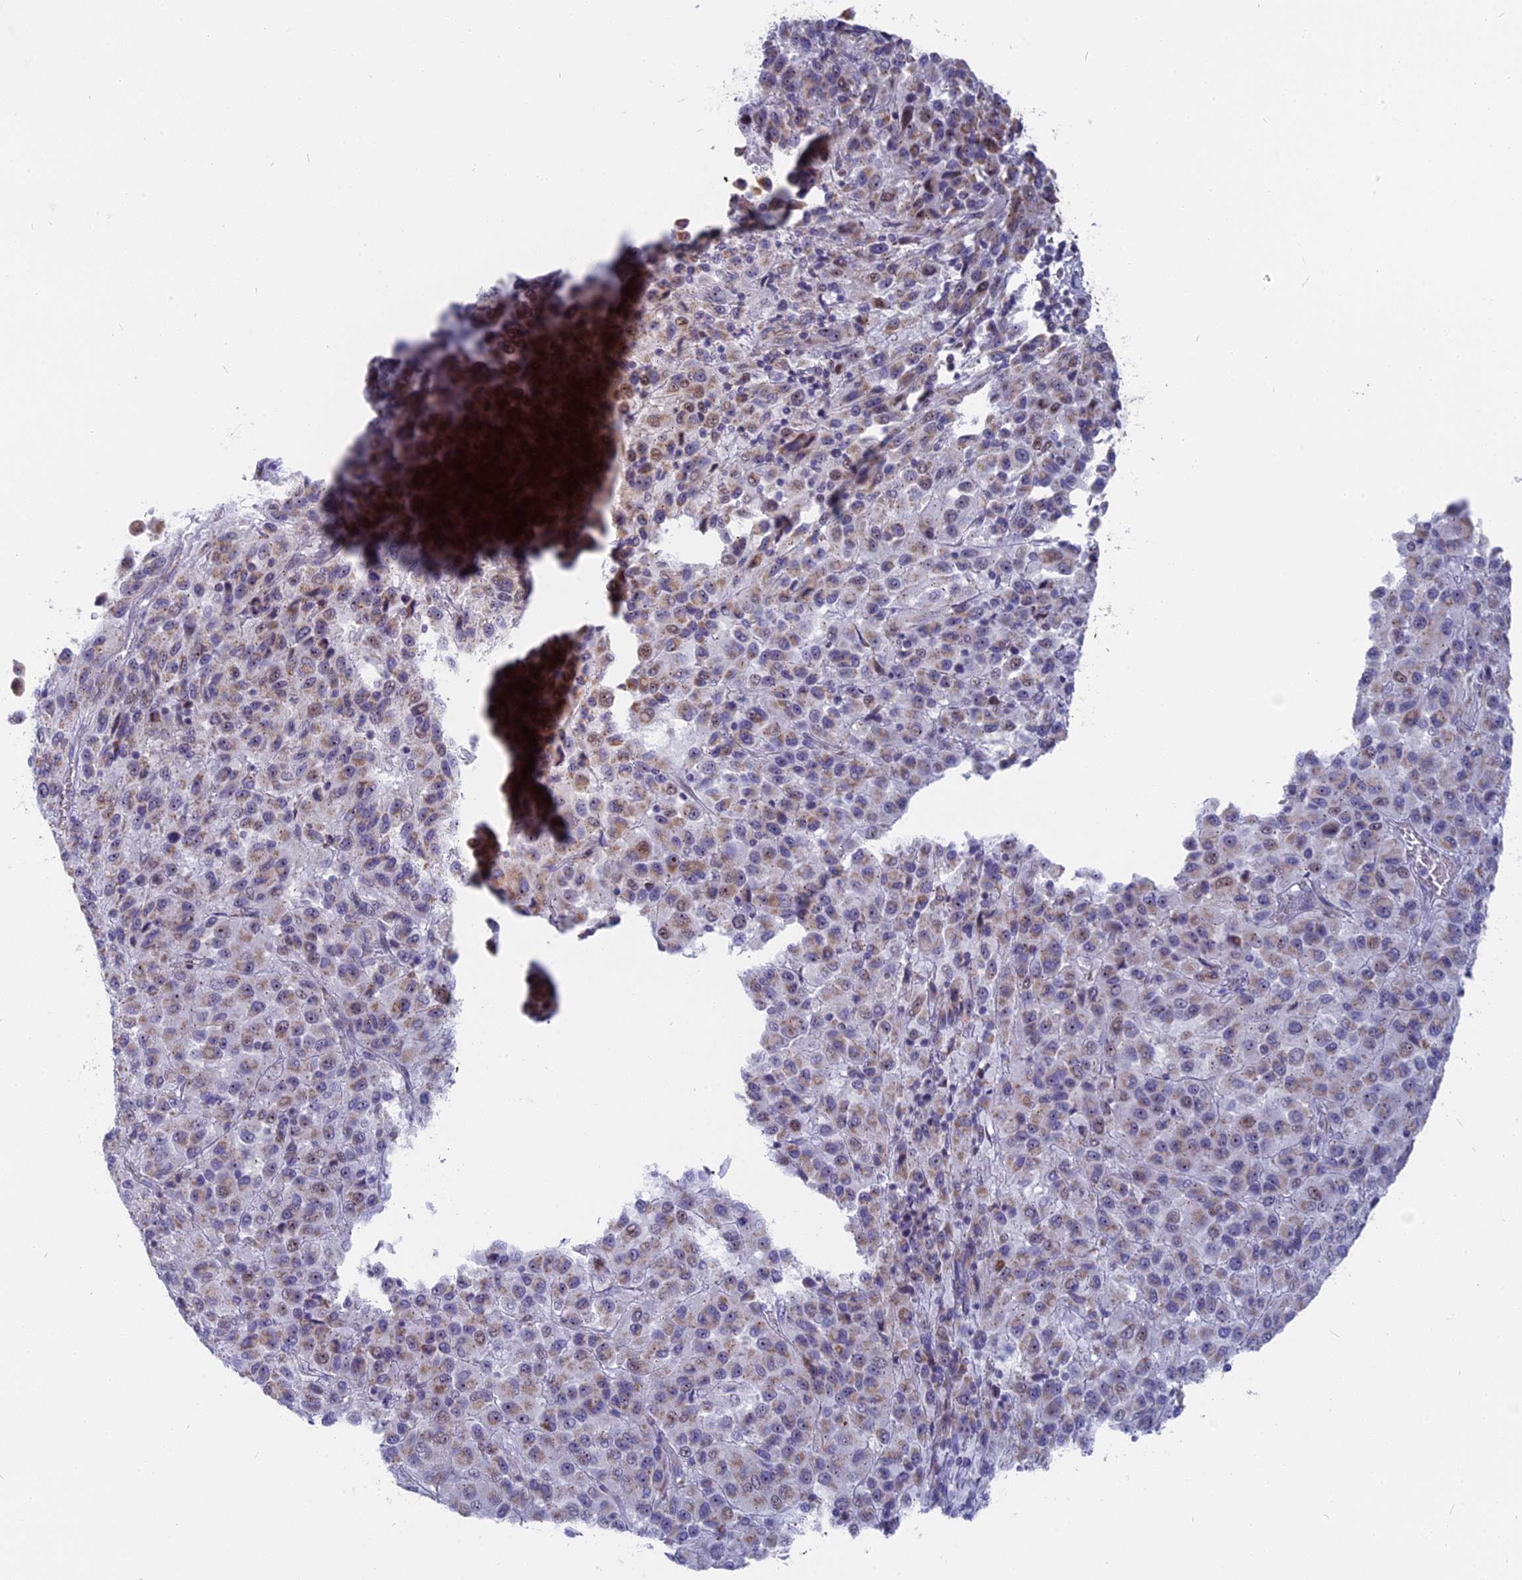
{"staining": {"intensity": "weak", "quantity": "25%-75%", "location": "cytoplasmic/membranous,nuclear"}, "tissue": "melanoma", "cell_type": "Tumor cells", "image_type": "cancer", "snomed": [{"axis": "morphology", "description": "Malignant melanoma, Metastatic site"}, {"axis": "topography", "description": "Lung"}], "caption": "Brown immunohistochemical staining in malignant melanoma (metastatic site) shows weak cytoplasmic/membranous and nuclear positivity in about 25%-75% of tumor cells.", "gene": "DTWD1", "patient": {"sex": "male", "age": 64}}